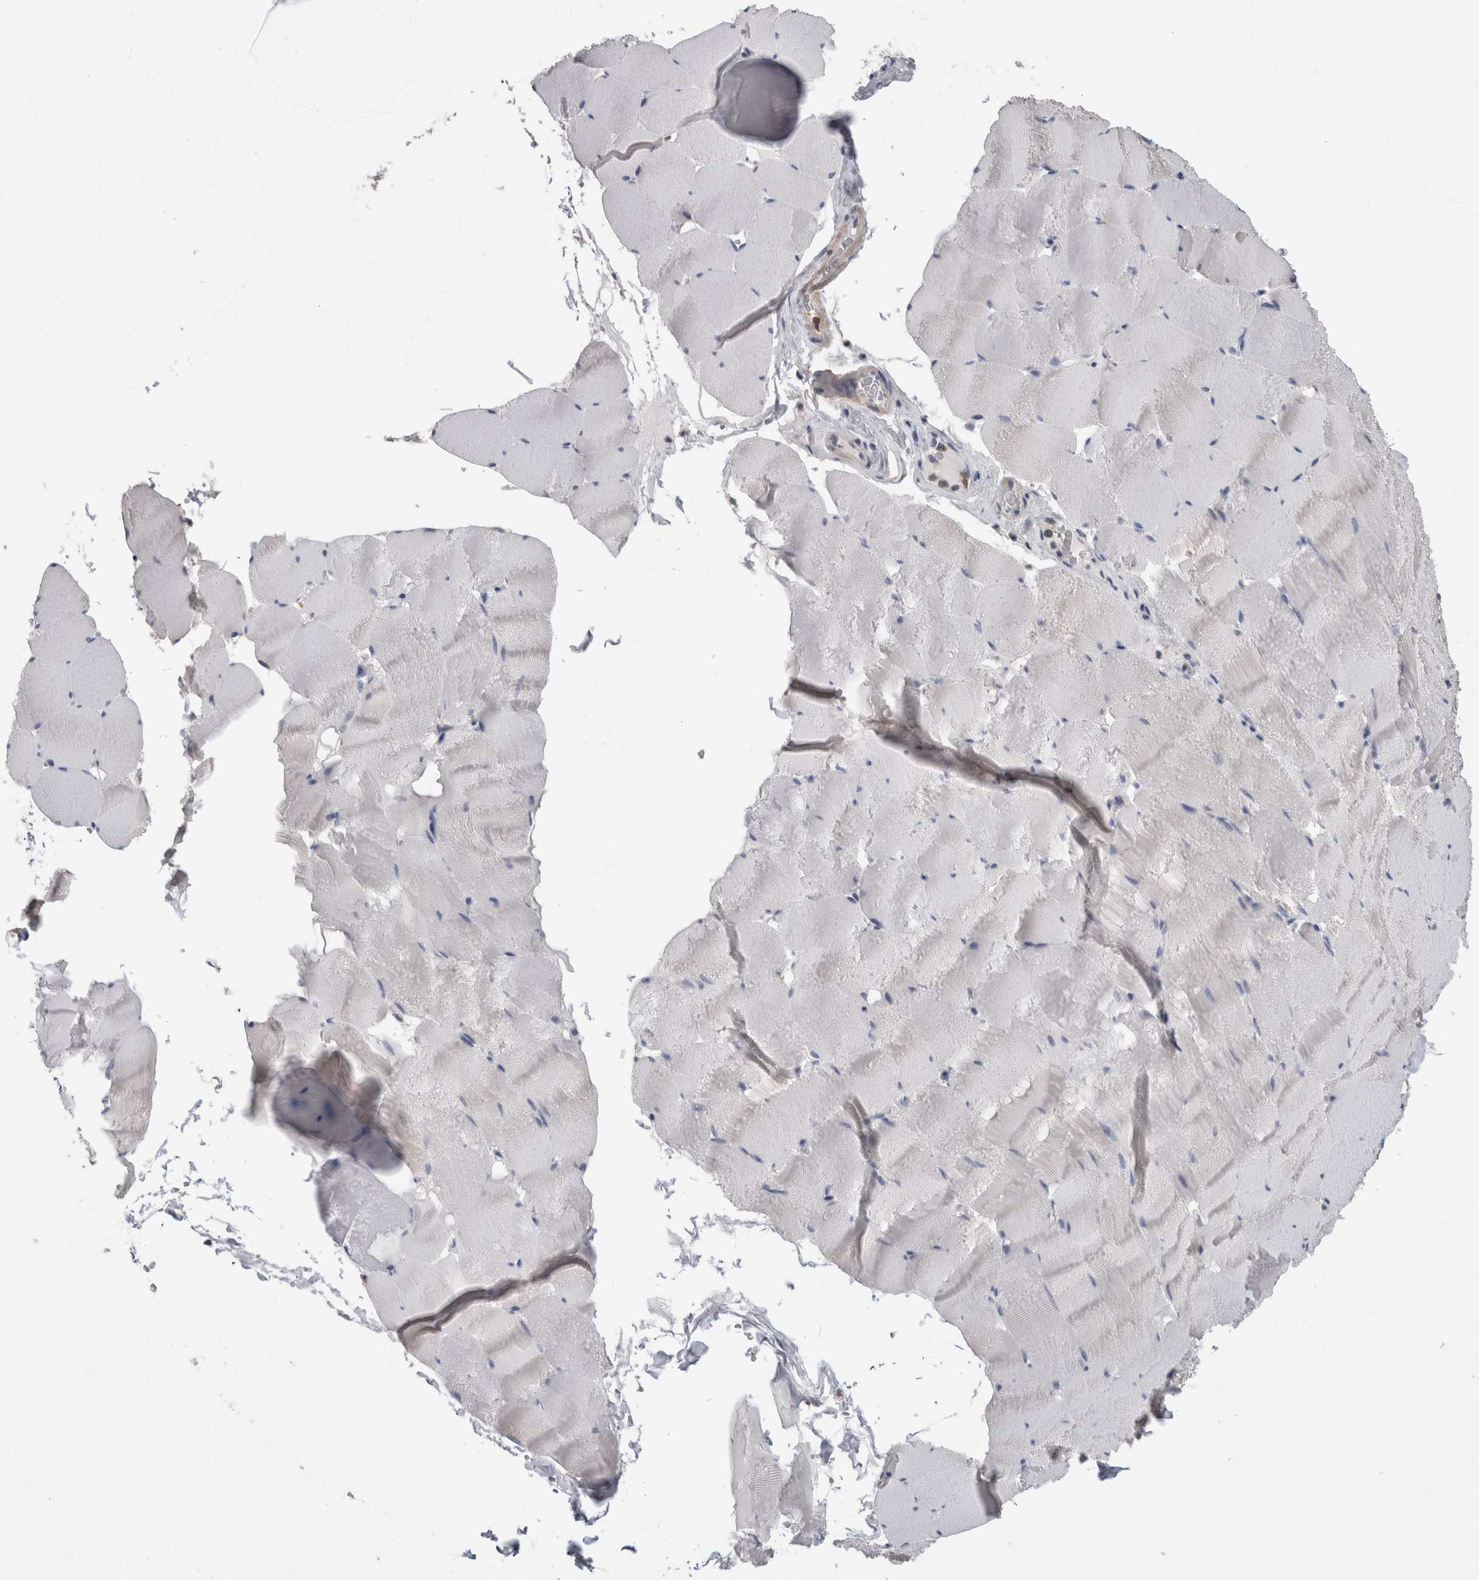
{"staining": {"intensity": "negative", "quantity": "none", "location": "none"}, "tissue": "skeletal muscle", "cell_type": "Myocytes", "image_type": "normal", "snomed": [{"axis": "morphology", "description": "Normal tissue, NOS"}, {"axis": "topography", "description": "Skeletal muscle"}], "caption": "DAB immunohistochemical staining of unremarkable skeletal muscle exhibits no significant staining in myocytes.", "gene": "SCRN1", "patient": {"sex": "male", "age": 62}}